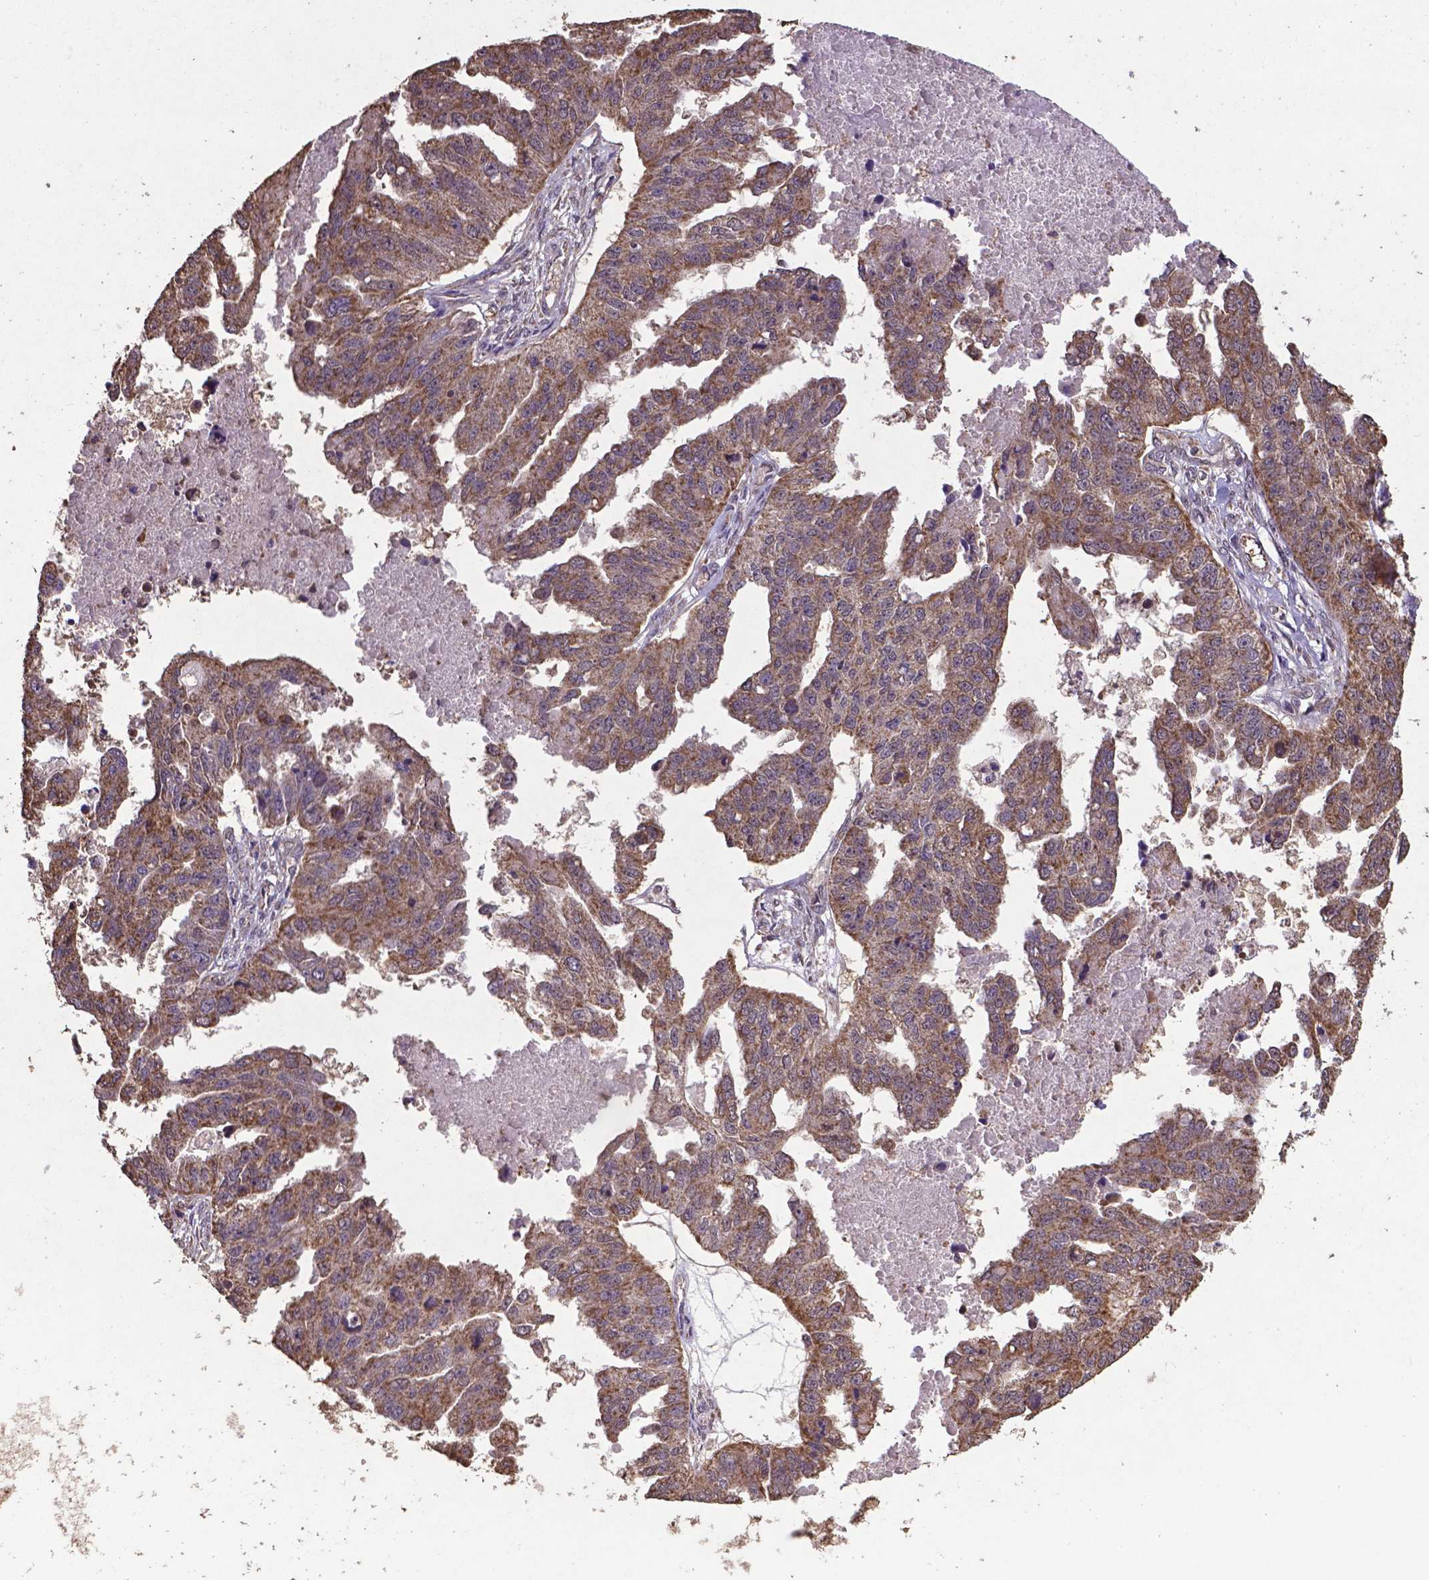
{"staining": {"intensity": "moderate", "quantity": ">75%", "location": "cytoplasmic/membranous"}, "tissue": "ovarian cancer", "cell_type": "Tumor cells", "image_type": "cancer", "snomed": [{"axis": "morphology", "description": "Cystadenocarcinoma, serous, NOS"}, {"axis": "topography", "description": "Ovary"}], "caption": "IHC photomicrograph of neoplastic tissue: ovarian cancer stained using immunohistochemistry shows medium levels of moderate protein expression localized specifically in the cytoplasmic/membranous of tumor cells, appearing as a cytoplasmic/membranous brown color.", "gene": "DCAF1", "patient": {"sex": "female", "age": 58}}